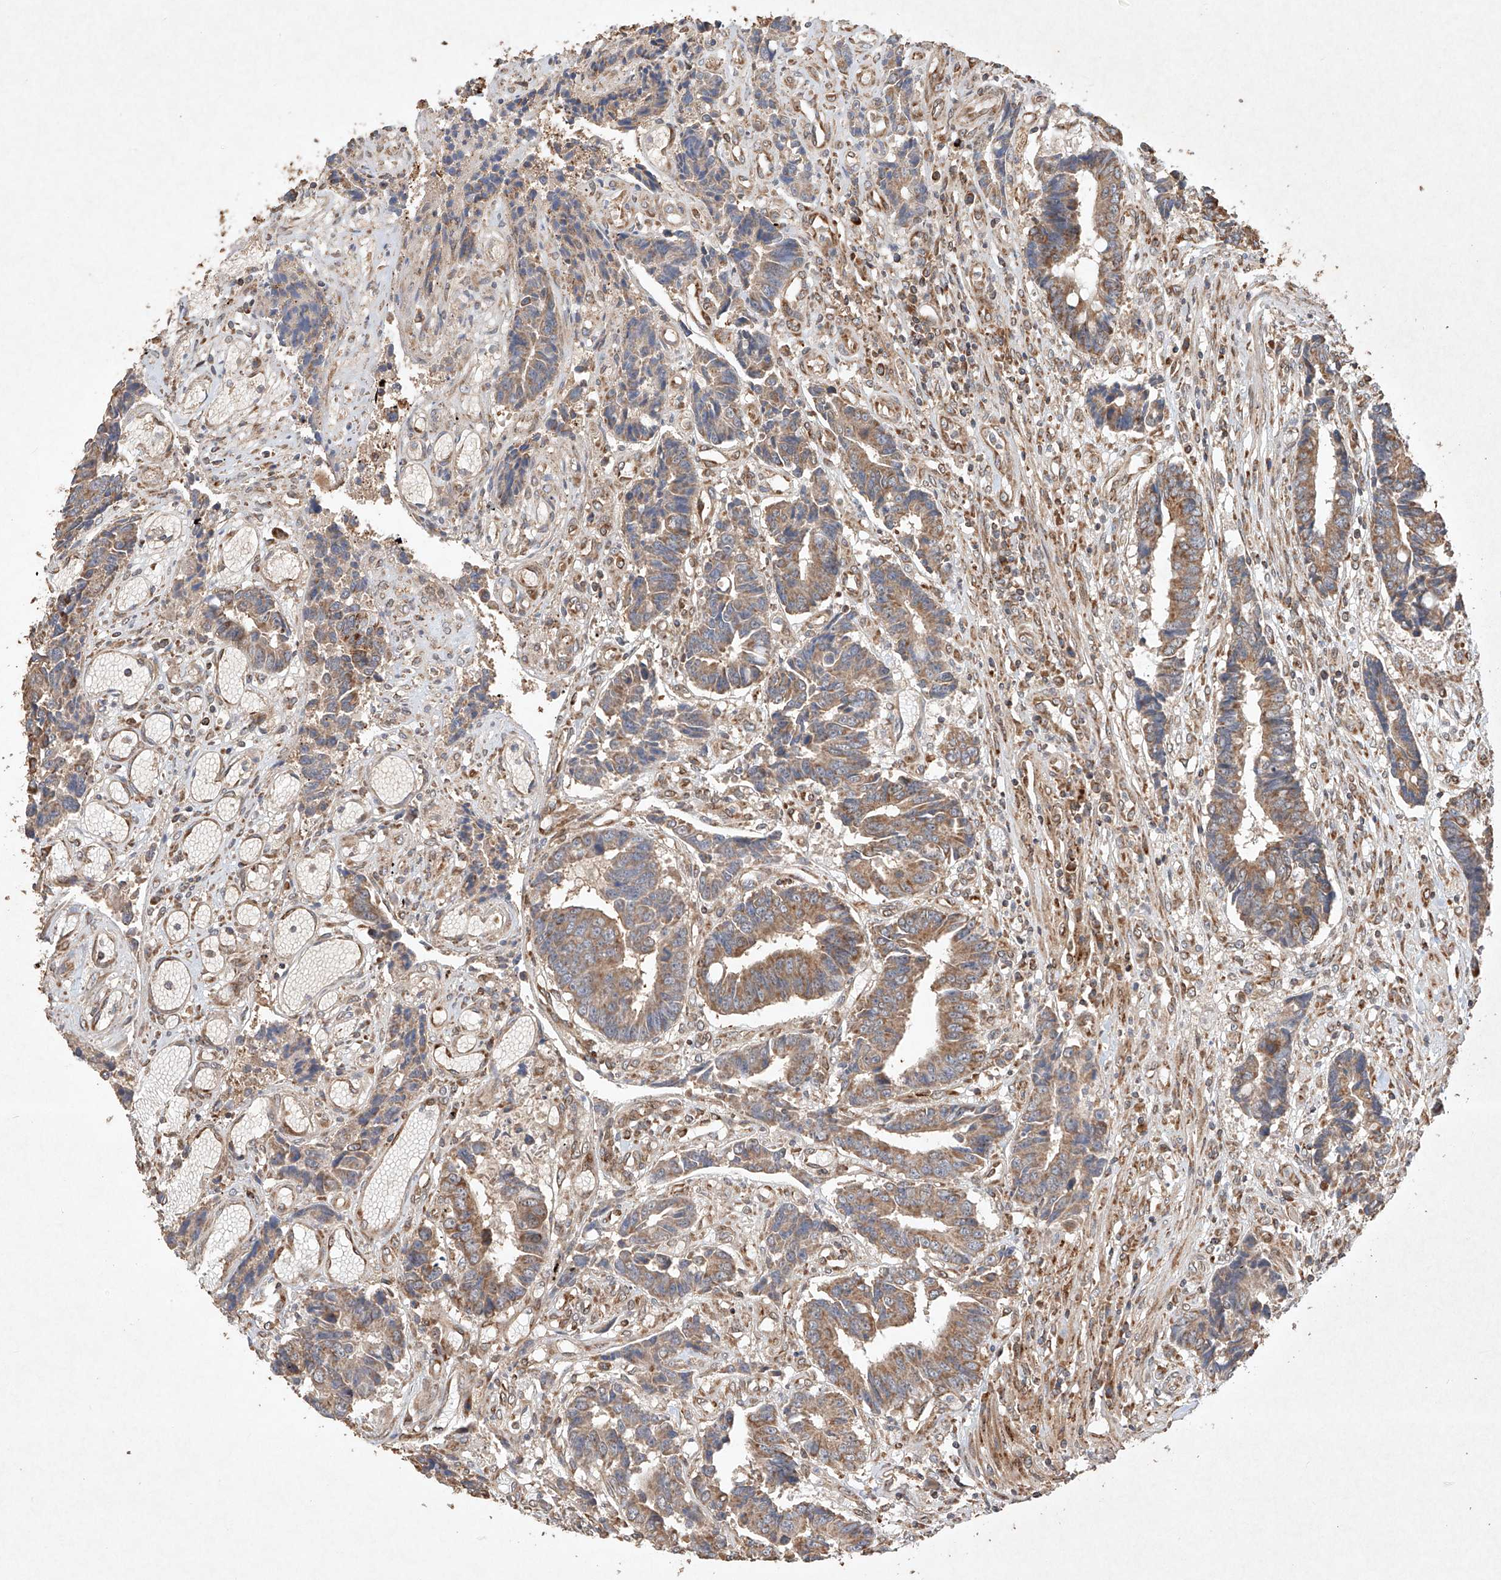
{"staining": {"intensity": "moderate", "quantity": ">75%", "location": "cytoplasmic/membranous"}, "tissue": "colorectal cancer", "cell_type": "Tumor cells", "image_type": "cancer", "snomed": [{"axis": "morphology", "description": "Adenocarcinoma, NOS"}, {"axis": "topography", "description": "Rectum"}], "caption": "Immunohistochemistry (IHC) image of human colorectal adenocarcinoma stained for a protein (brown), which demonstrates medium levels of moderate cytoplasmic/membranous staining in about >75% of tumor cells.", "gene": "SEMA3B", "patient": {"sex": "male", "age": 84}}